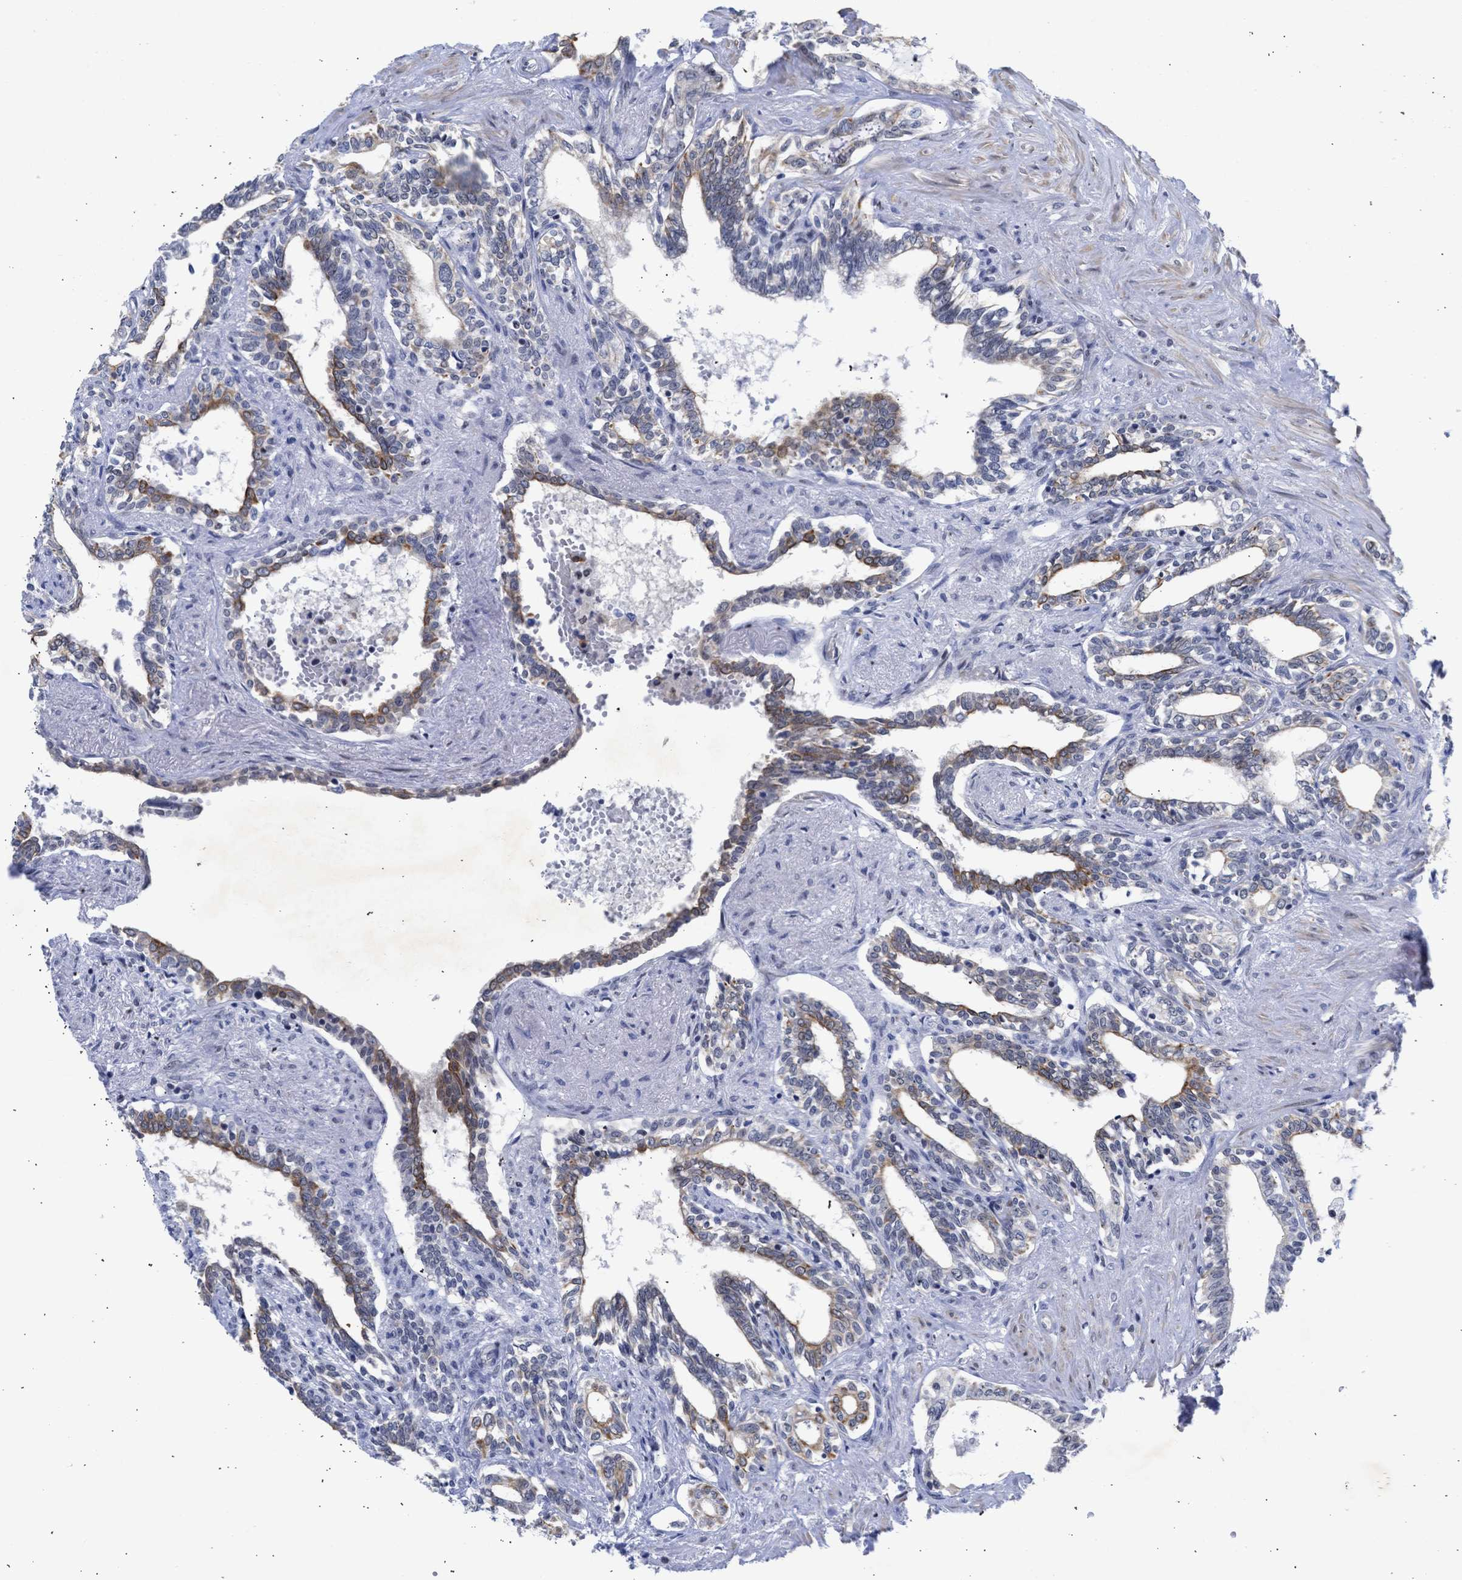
{"staining": {"intensity": "moderate", "quantity": "25%-75%", "location": "cytoplasmic/membranous,nuclear"}, "tissue": "seminal vesicle", "cell_type": "Glandular cells", "image_type": "normal", "snomed": [{"axis": "morphology", "description": "Normal tissue, NOS"}, {"axis": "morphology", "description": "Adenocarcinoma, High grade"}, {"axis": "topography", "description": "Prostate"}, {"axis": "topography", "description": "Seminal veicle"}], "caption": "Human seminal vesicle stained with a brown dye demonstrates moderate cytoplasmic/membranous,nuclear positive staining in approximately 25%-75% of glandular cells.", "gene": "DDX41", "patient": {"sex": "male", "age": 55}}